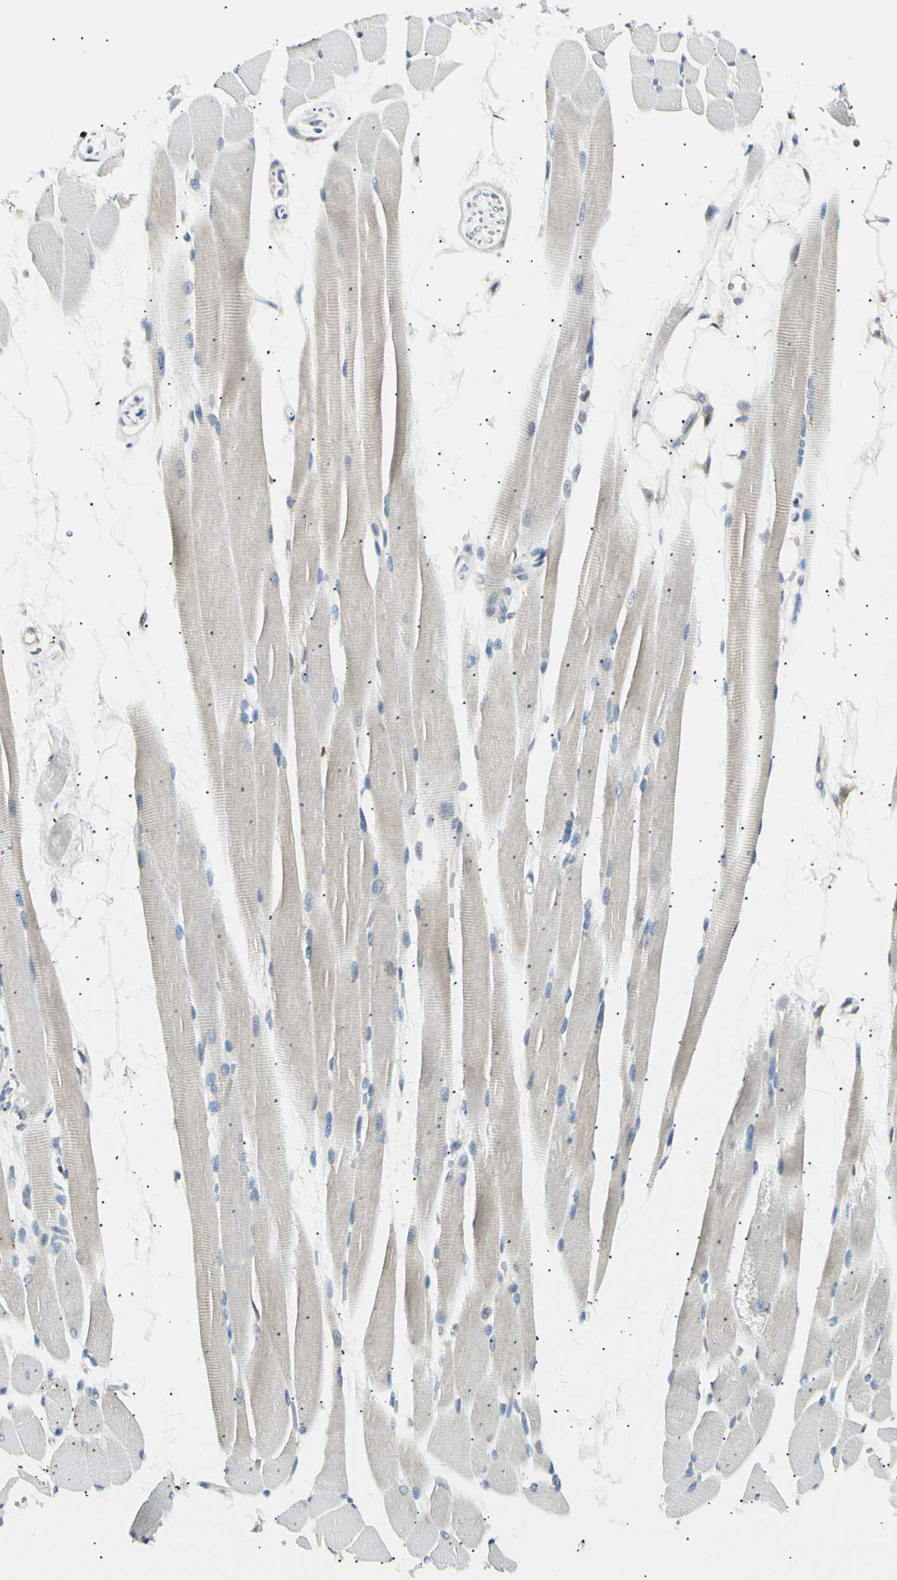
{"staining": {"intensity": "negative", "quantity": "none", "location": "none"}, "tissue": "skeletal muscle", "cell_type": "Myocytes", "image_type": "normal", "snomed": [{"axis": "morphology", "description": "Normal tissue, NOS"}, {"axis": "topography", "description": "Skeletal muscle"}, {"axis": "topography", "description": "Oral tissue"}, {"axis": "topography", "description": "Peripheral nerve tissue"}], "caption": "Photomicrograph shows no significant protein staining in myocytes of normal skeletal muscle.", "gene": "LHPP", "patient": {"sex": "female", "age": 84}}